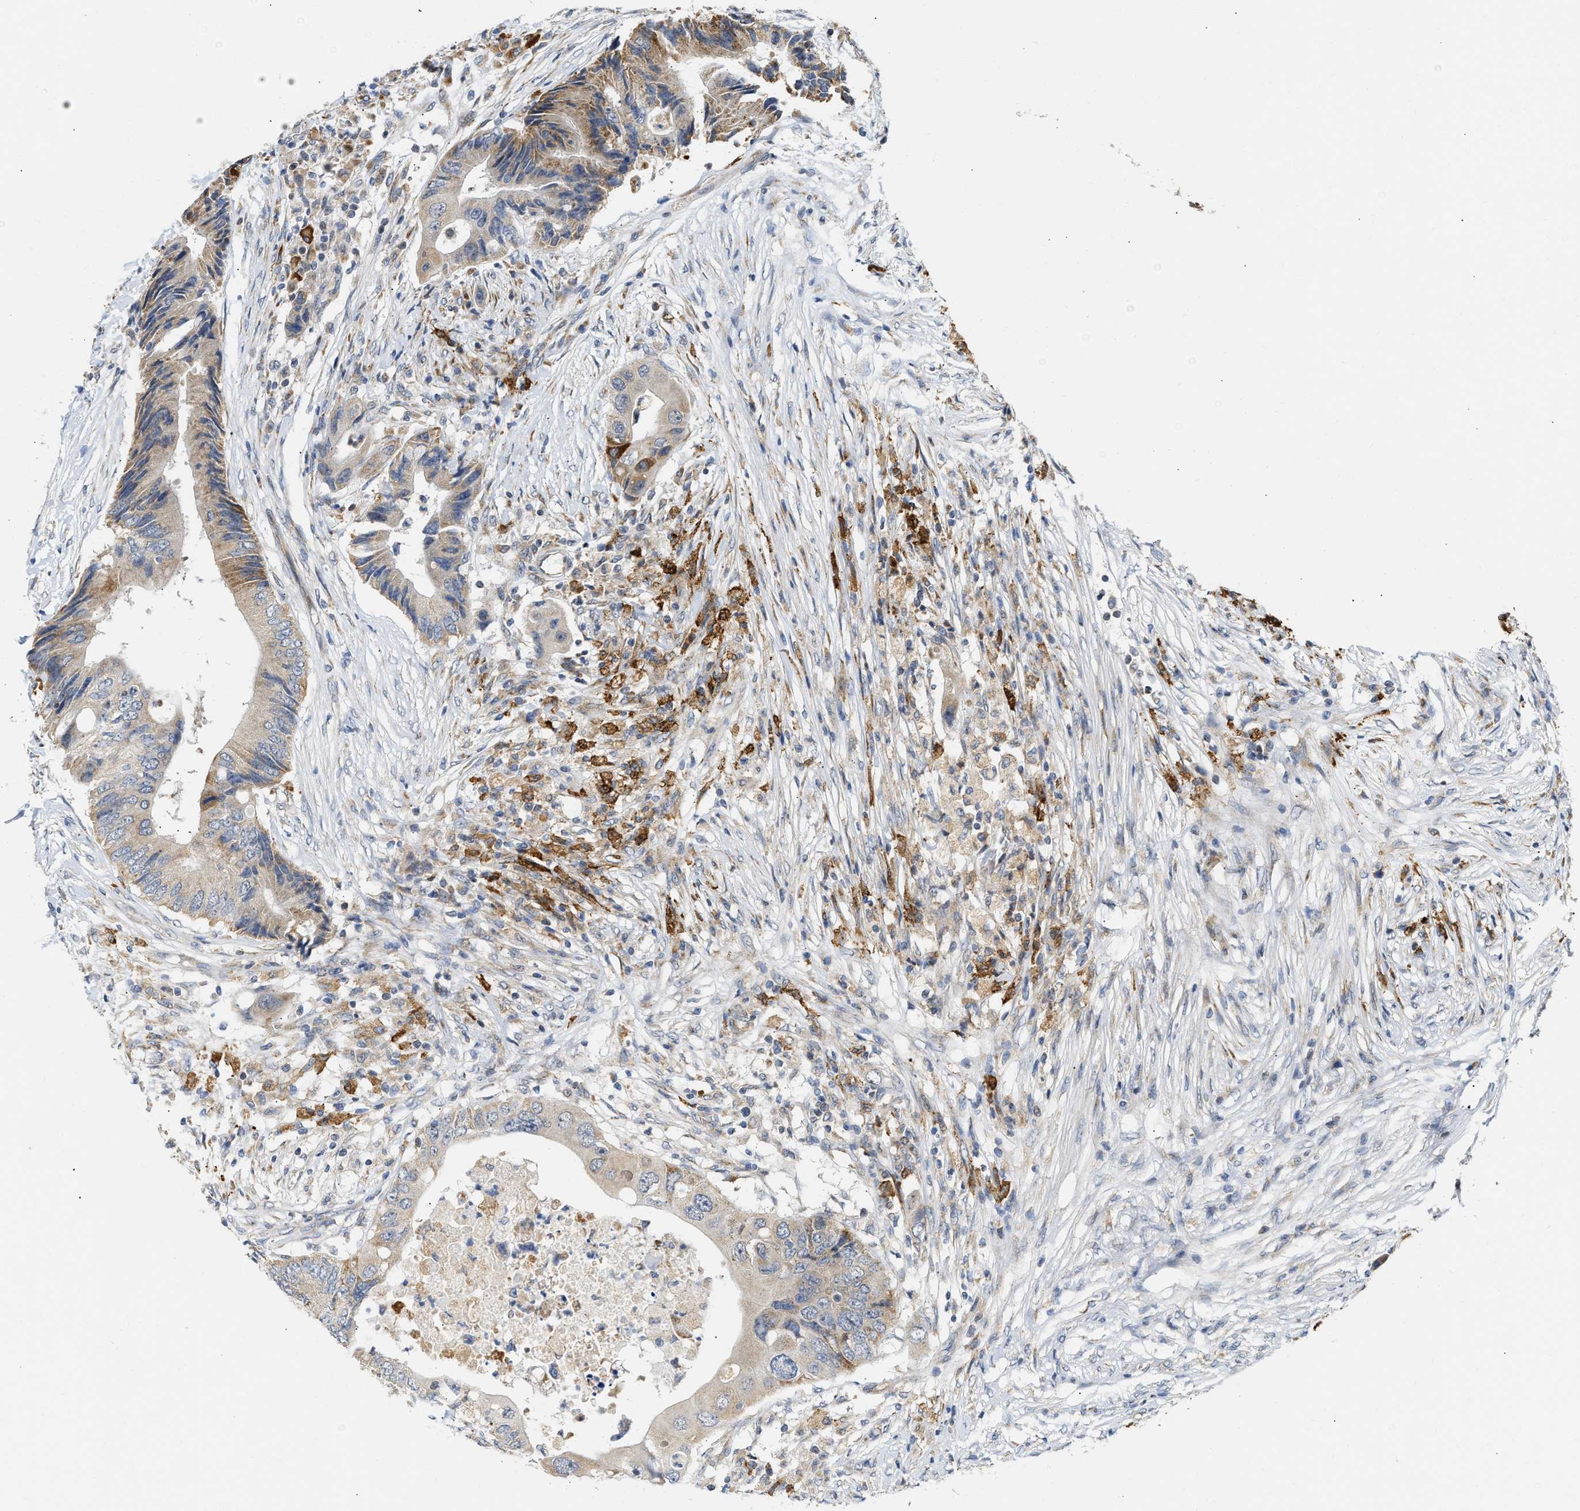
{"staining": {"intensity": "moderate", "quantity": "<25%", "location": "cytoplasmic/membranous"}, "tissue": "colorectal cancer", "cell_type": "Tumor cells", "image_type": "cancer", "snomed": [{"axis": "morphology", "description": "Adenocarcinoma, NOS"}, {"axis": "topography", "description": "Colon"}], "caption": "Immunohistochemistry (DAB (3,3'-diaminobenzidine)) staining of human adenocarcinoma (colorectal) reveals moderate cytoplasmic/membranous protein positivity in about <25% of tumor cells. (IHC, brightfield microscopy, high magnification).", "gene": "DEPTOR", "patient": {"sex": "male", "age": 71}}